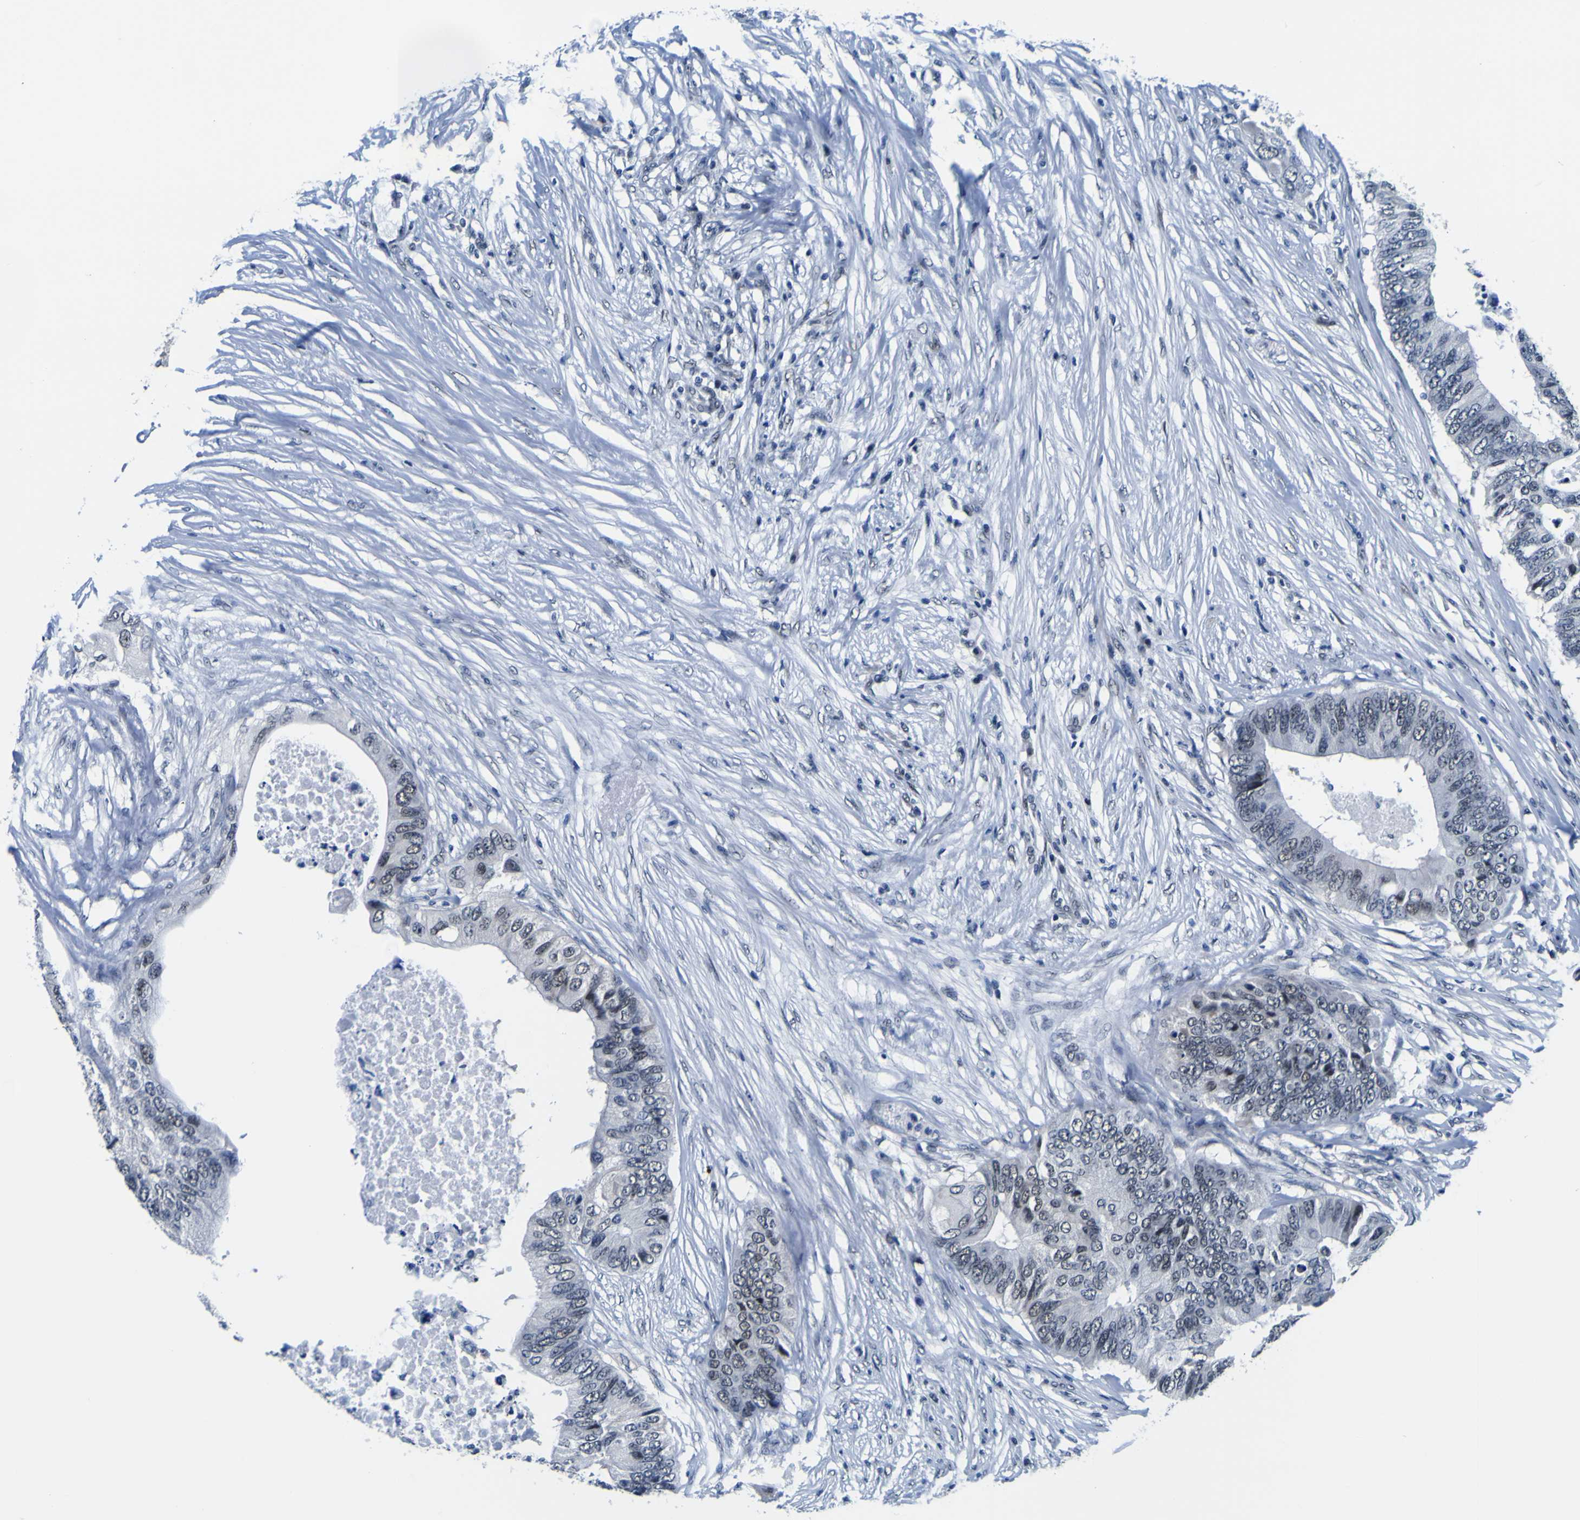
{"staining": {"intensity": "negative", "quantity": "none", "location": "none"}, "tissue": "colorectal cancer", "cell_type": "Tumor cells", "image_type": "cancer", "snomed": [{"axis": "morphology", "description": "Adenocarcinoma, NOS"}, {"axis": "topography", "description": "Colon"}], "caption": "An immunohistochemistry image of adenocarcinoma (colorectal) is shown. There is no staining in tumor cells of adenocarcinoma (colorectal).", "gene": "CUL4B", "patient": {"sex": "male", "age": 71}}